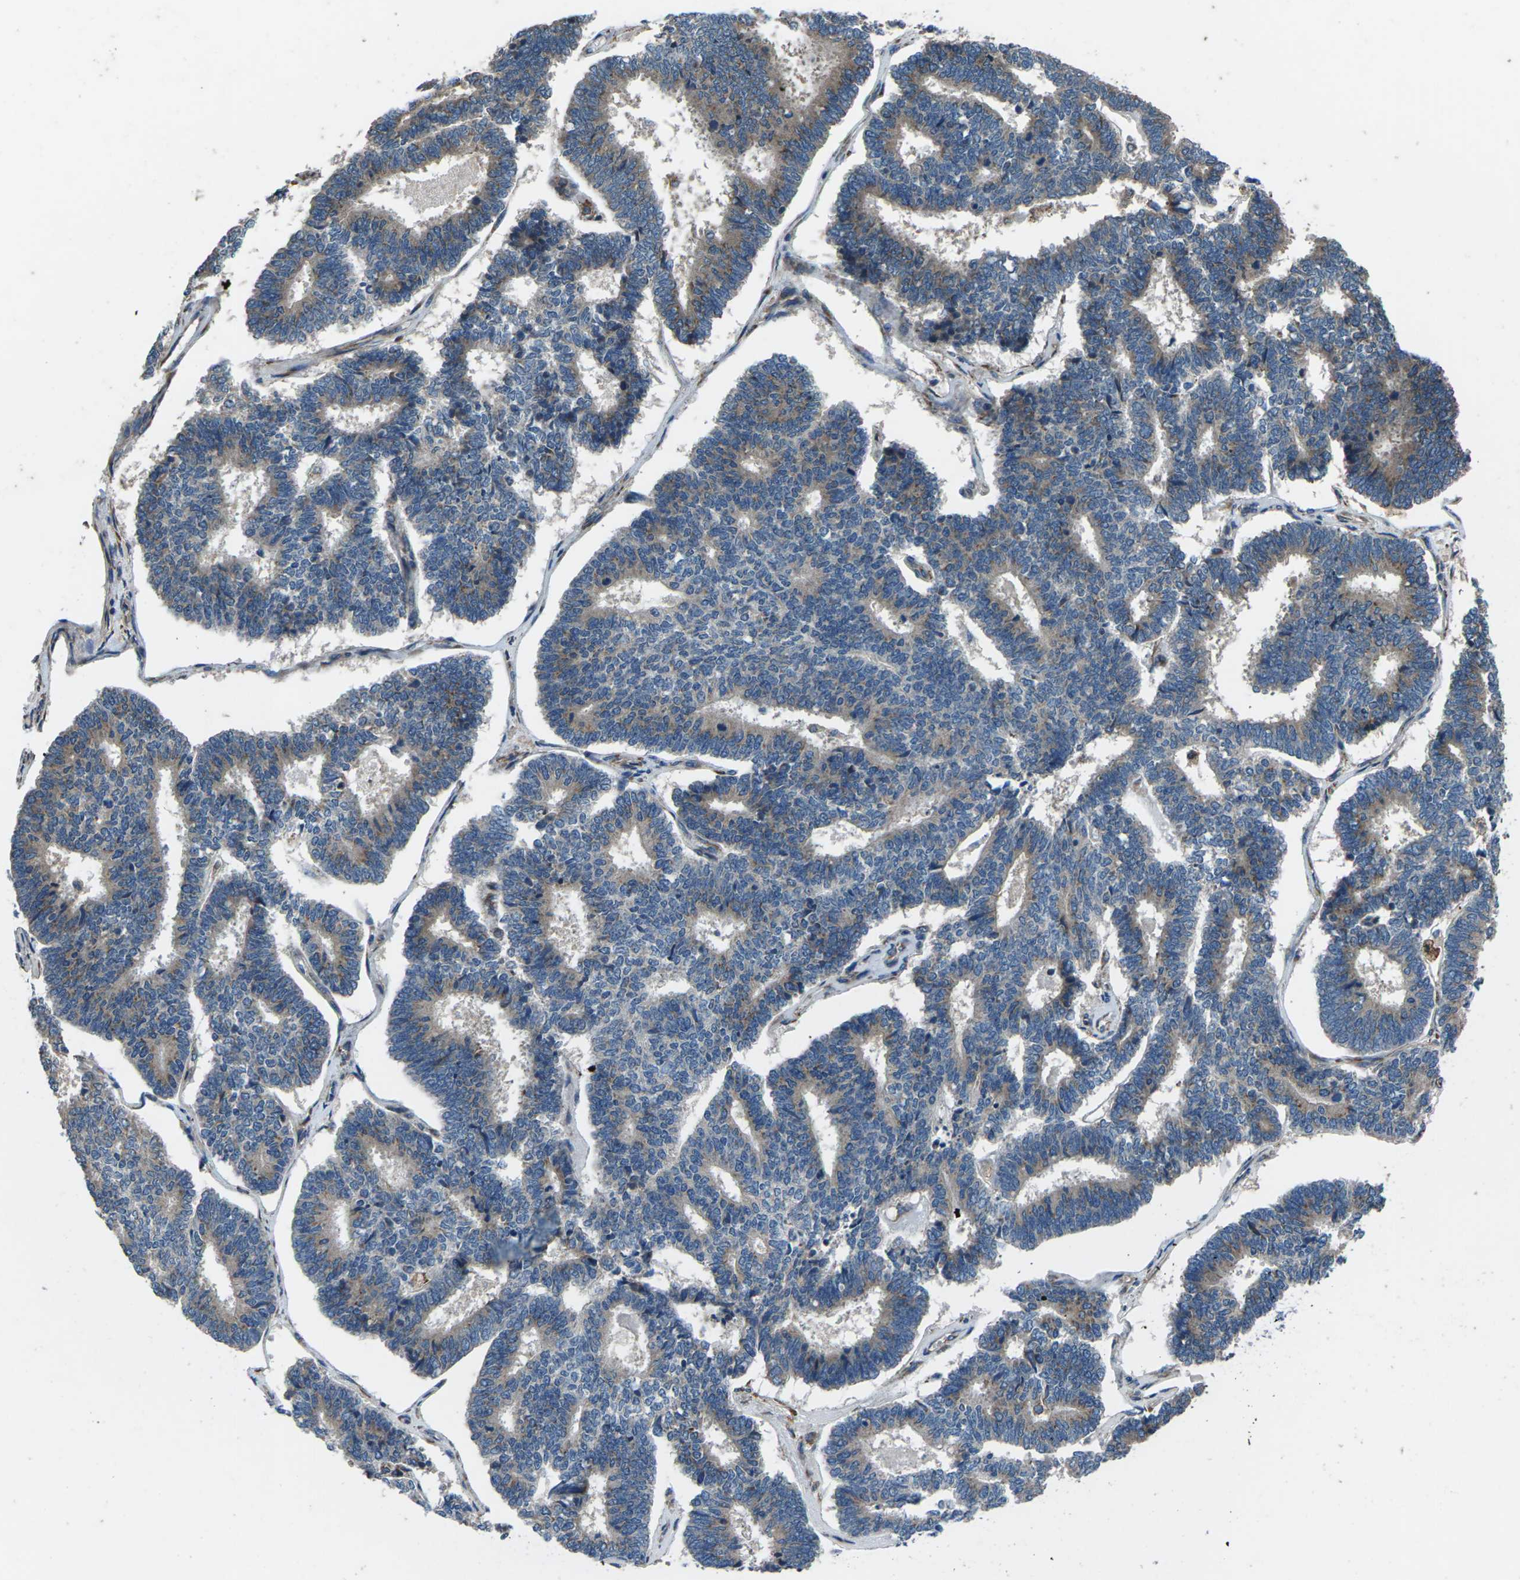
{"staining": {"intensity": "weak", "quantity": ">75%", "location": "cytoplasmic/membranous"}, "tissue": "endometrial cancer", "cell_type": "Tumor cells", "image_type": "cancer", "snomed": [{"axis": "morphology", "description": "Adenocarcinoma, NOS"}, {"axis": "topography", "description": "Endometrium"}], "caption": "A brown stain highlights weak cytoplasmic/membranous expression of a protein in endometrial cancer tumor cells.", "gene": "GABRP", "patient": {"sex": "female", "age": 70}}